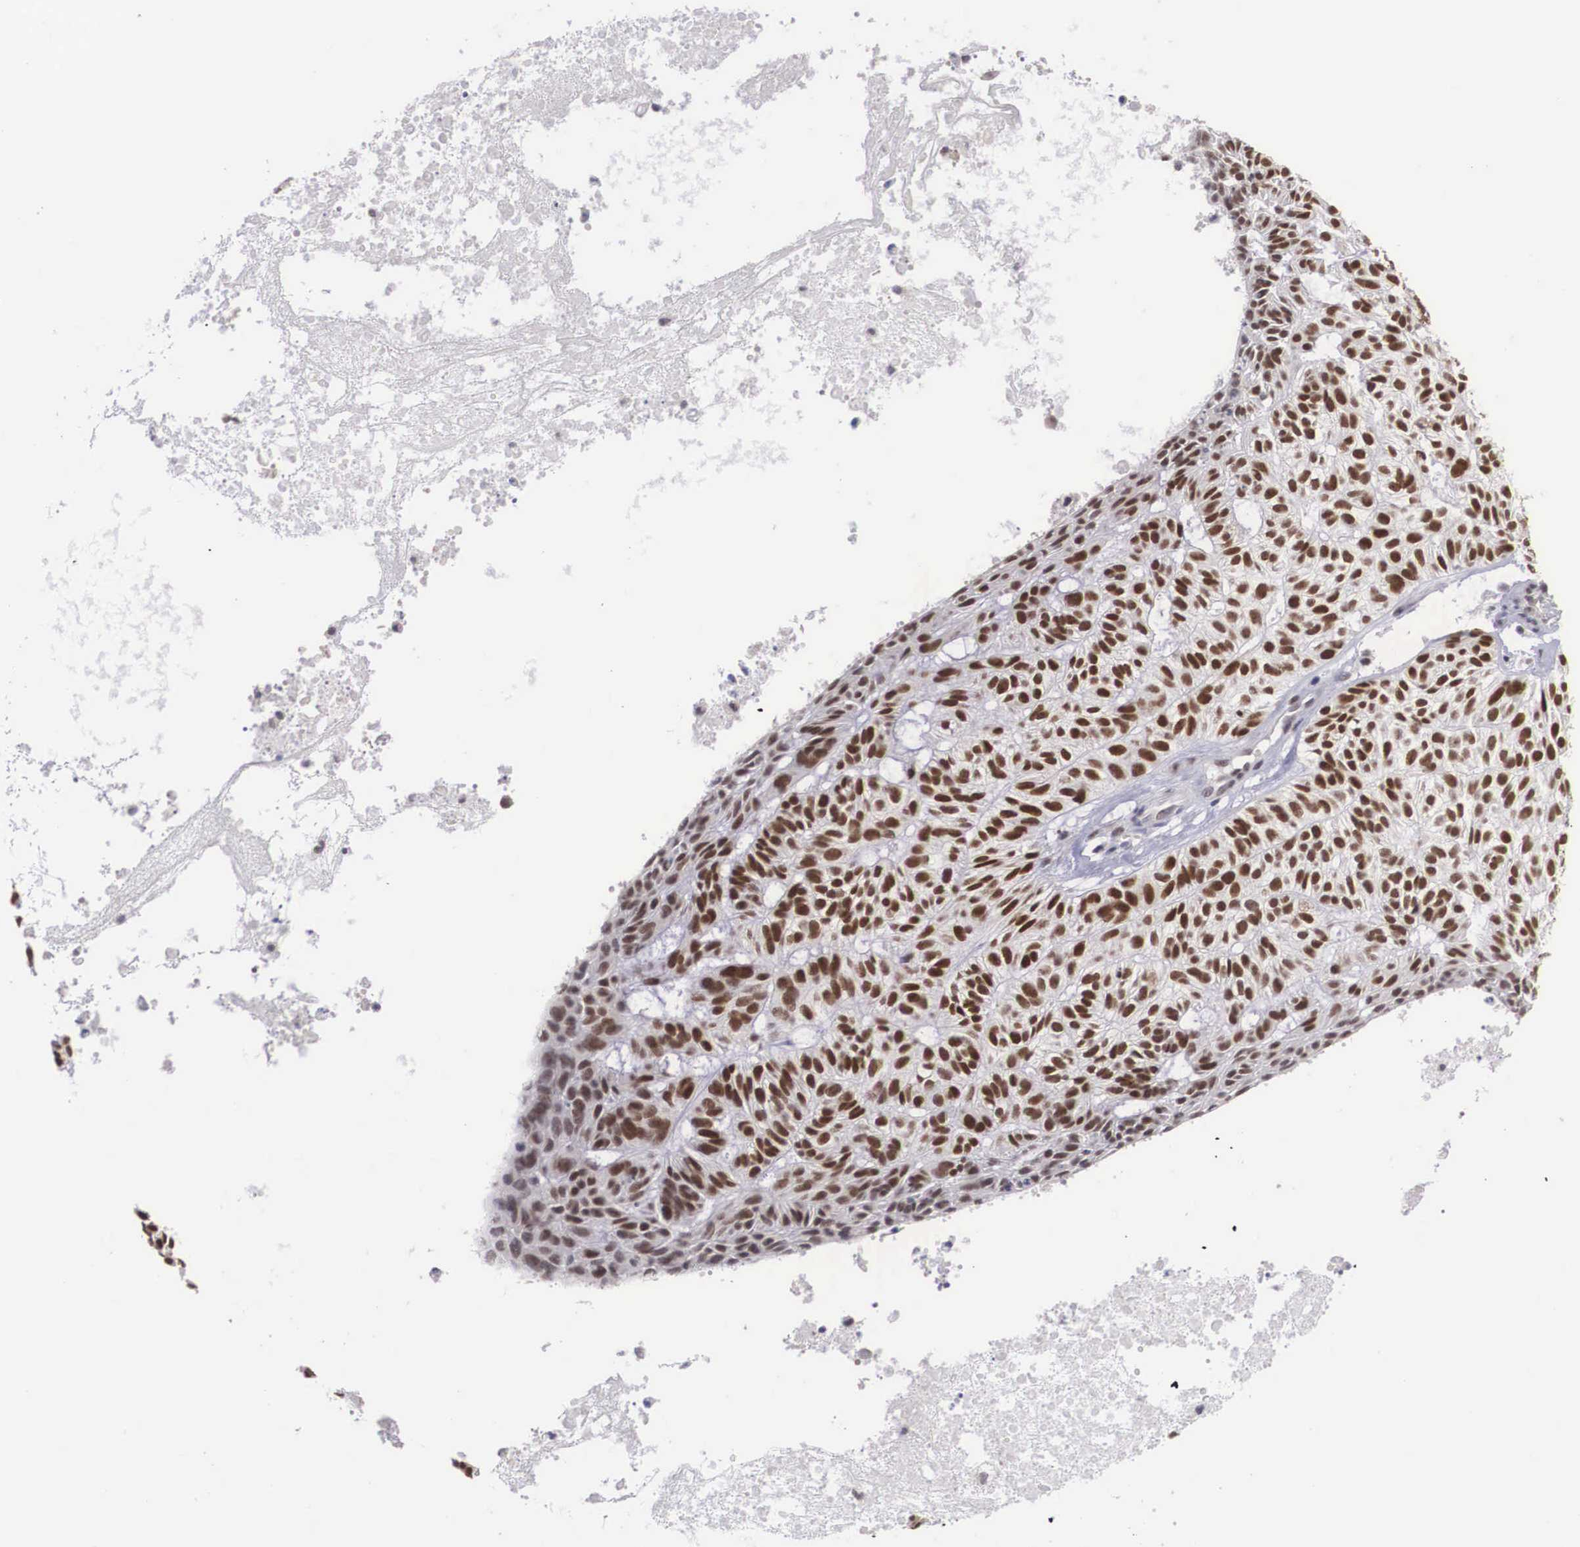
{"staining": {"intensity": "moderate", "quantity": "25%-75%", "location": "nuclear"}, "tissue": "skin cancer", "cell_type": "Tumor cells", "image_type": "cancer", "snomed": [{"axis": "morphology", "description": "Basal cell carcinoma"}, {"axis": "topography", "description": "Skin"}], "caption": "Skin cancer (basal cell carcinoma) stained for a protein (brown) exhibits moderate nuclear positive positivity in approximately 25%-75% of tumor cells.", "gene": "ZNF275", "patient": {"sex": "male", "age": 75}}